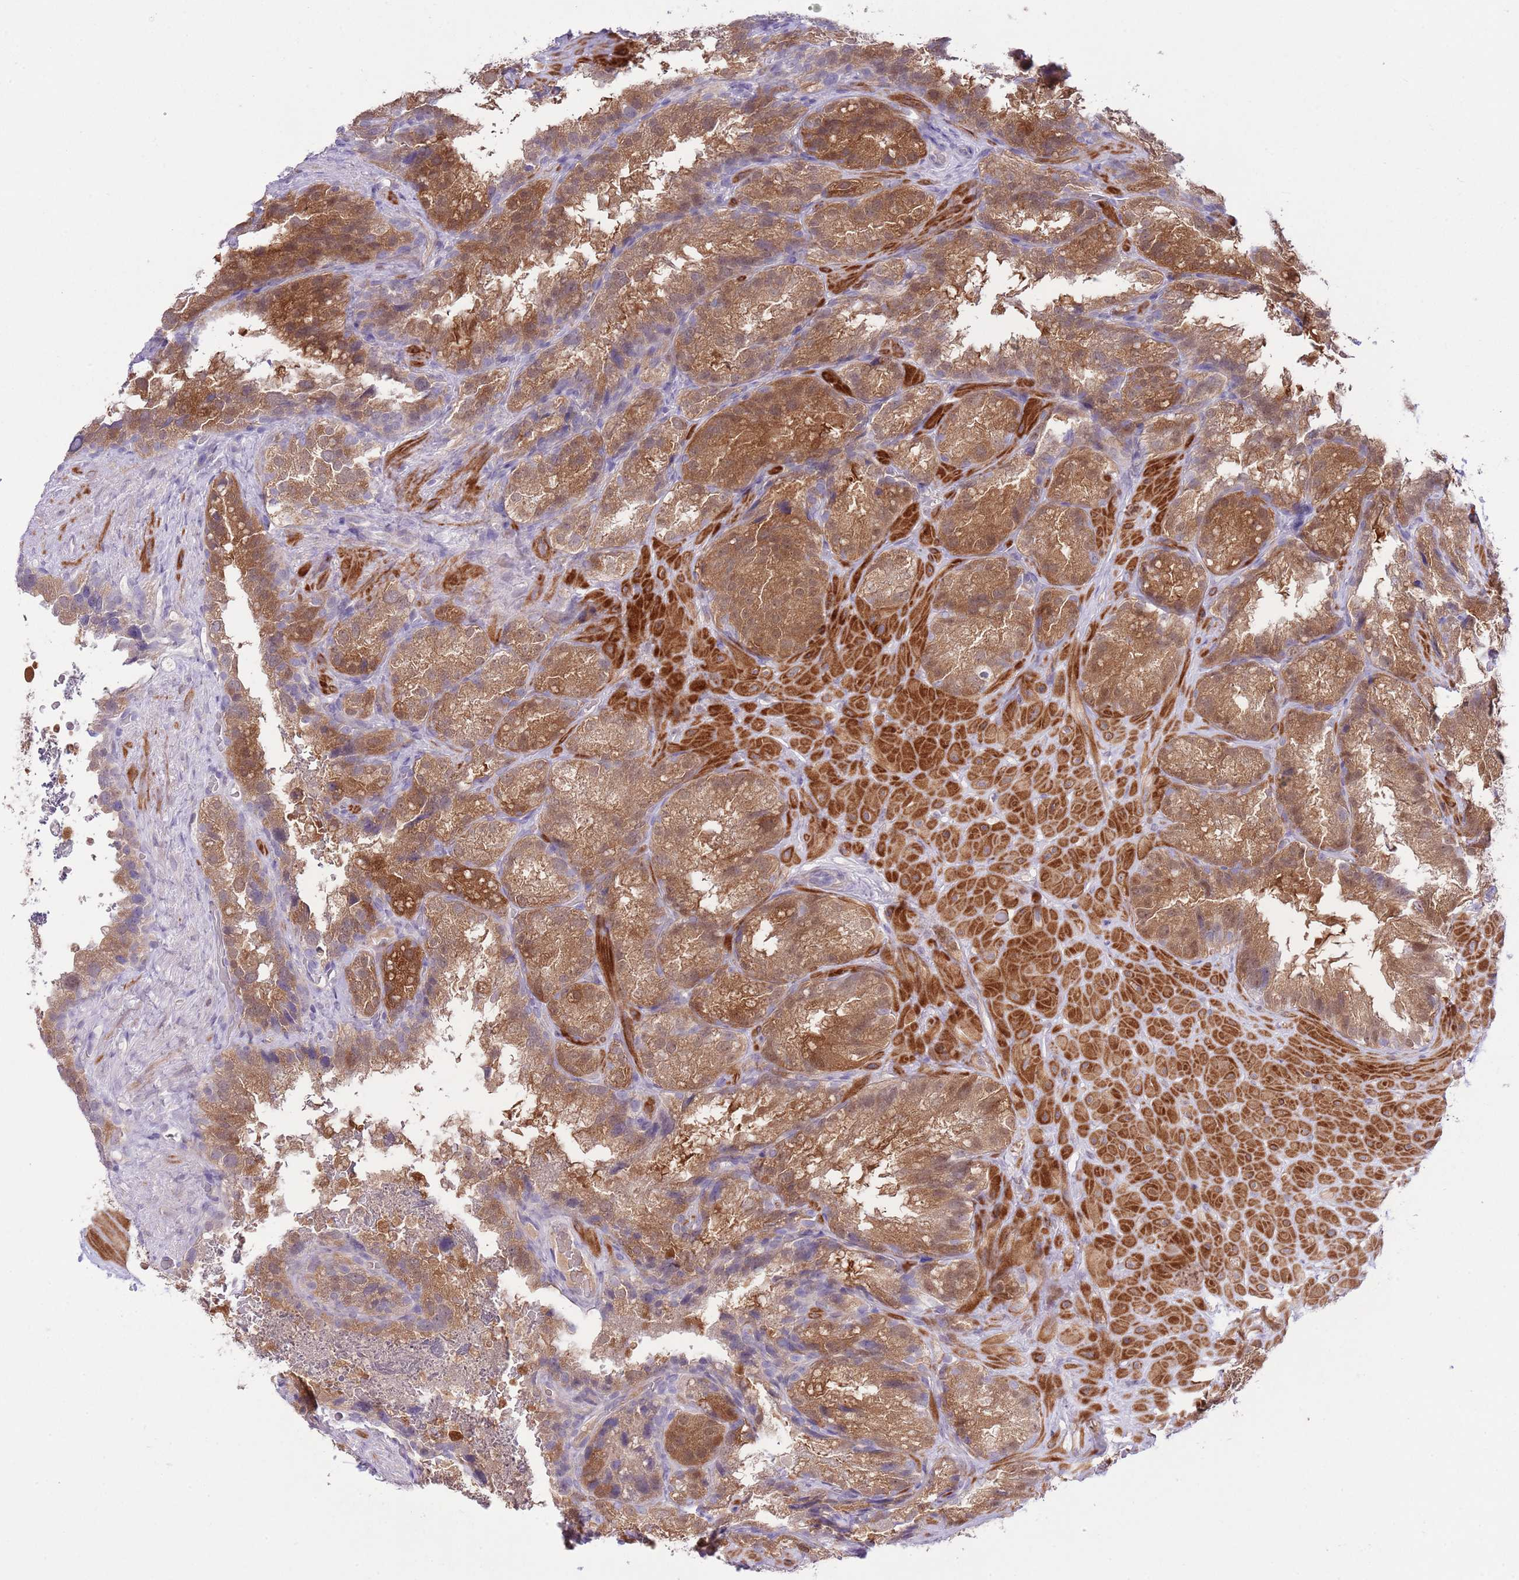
{"staining": {"intensity": "moderate", "quantity": ">75%", "location": "cytoplasmic/membranous"}, "tissue": "seminal vesicle", "cell_type": "Glandular cells", "image_type": "normal", "snomed": [{"axis": "morphology", "description": "Normal tissue, NOS"}, {"axis": "topography", "description": "Seminal veicle"}], "caption": "High-magnification brightfield microscopy of benign seminal vesicle stained with DAB (brown) and counterstained with hematoxylin (blue). glandular cells exhibit moderate cytoplasmic/membranous positivity is seen in approximately>75% of cells.", "gene": "GALK2", "patient": {"sex": "male", "age": 58}}